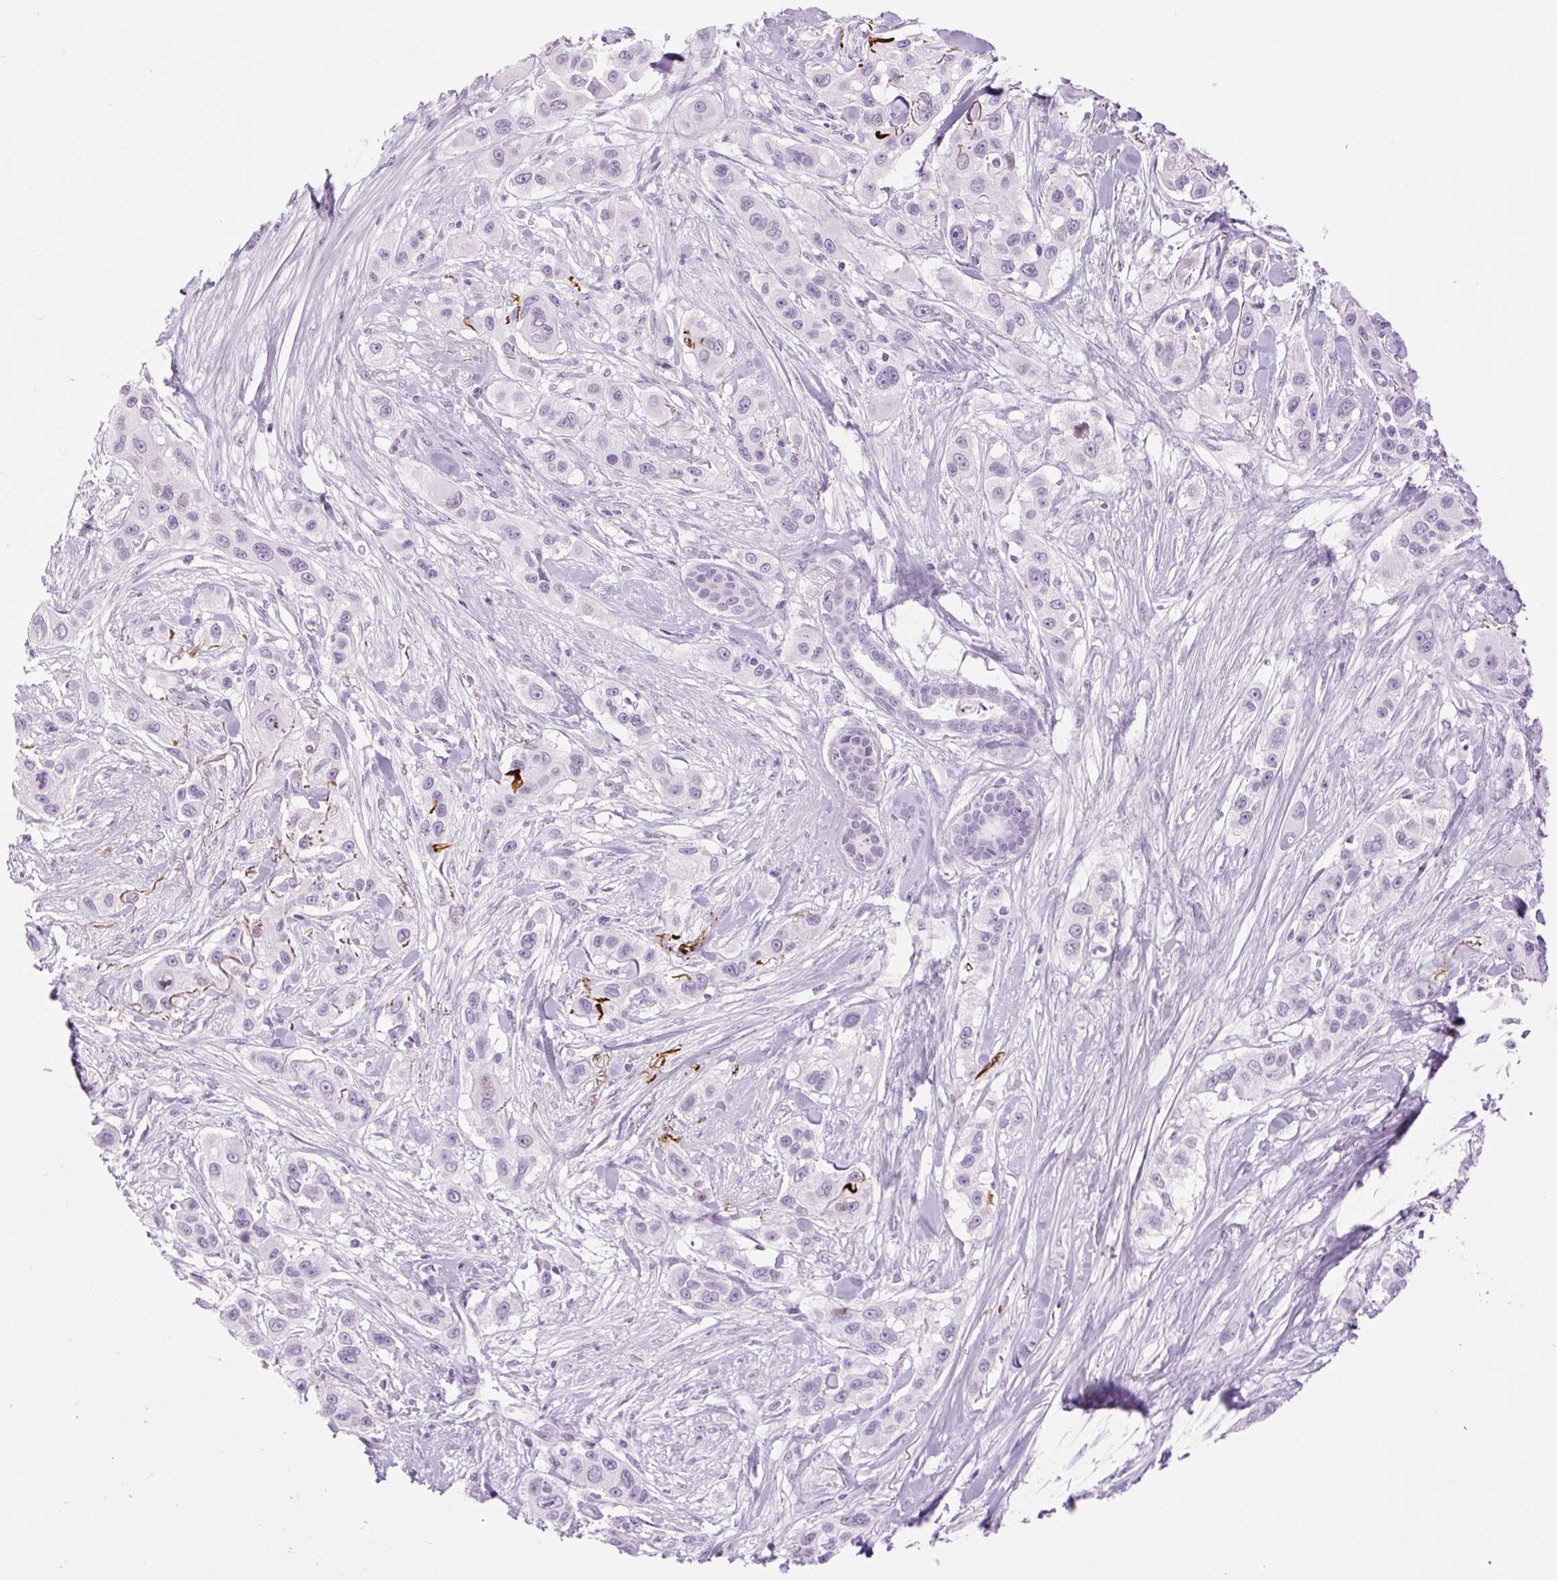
{"staining": {"intensity": "negative", "quantity": "none", "location": "none"}, "tissue": "skin cancer", "cell_type": "Tumor cells", "image_type": "cancer", "snomed": [{"axis": "morphology", "description": "Squamous cell carcinoma, NOS"}, {"axis": "topography", "description": "Skin"}], "caption": "IHC histopathology image of neoplastic tissue: human skin cancer (squamous cell carcinoma) stained with DAB (3,3'-diaminobenzidine) exhibits no significant protein positivity in tumor cells. The staining was performed using DAB to visualize the protein expression in brown, while the nuclei were stained in blue with hematoxylin (Magnification: 20x).", "gene": "SP140L", "patient": {"sex": "male", "age": 63}}